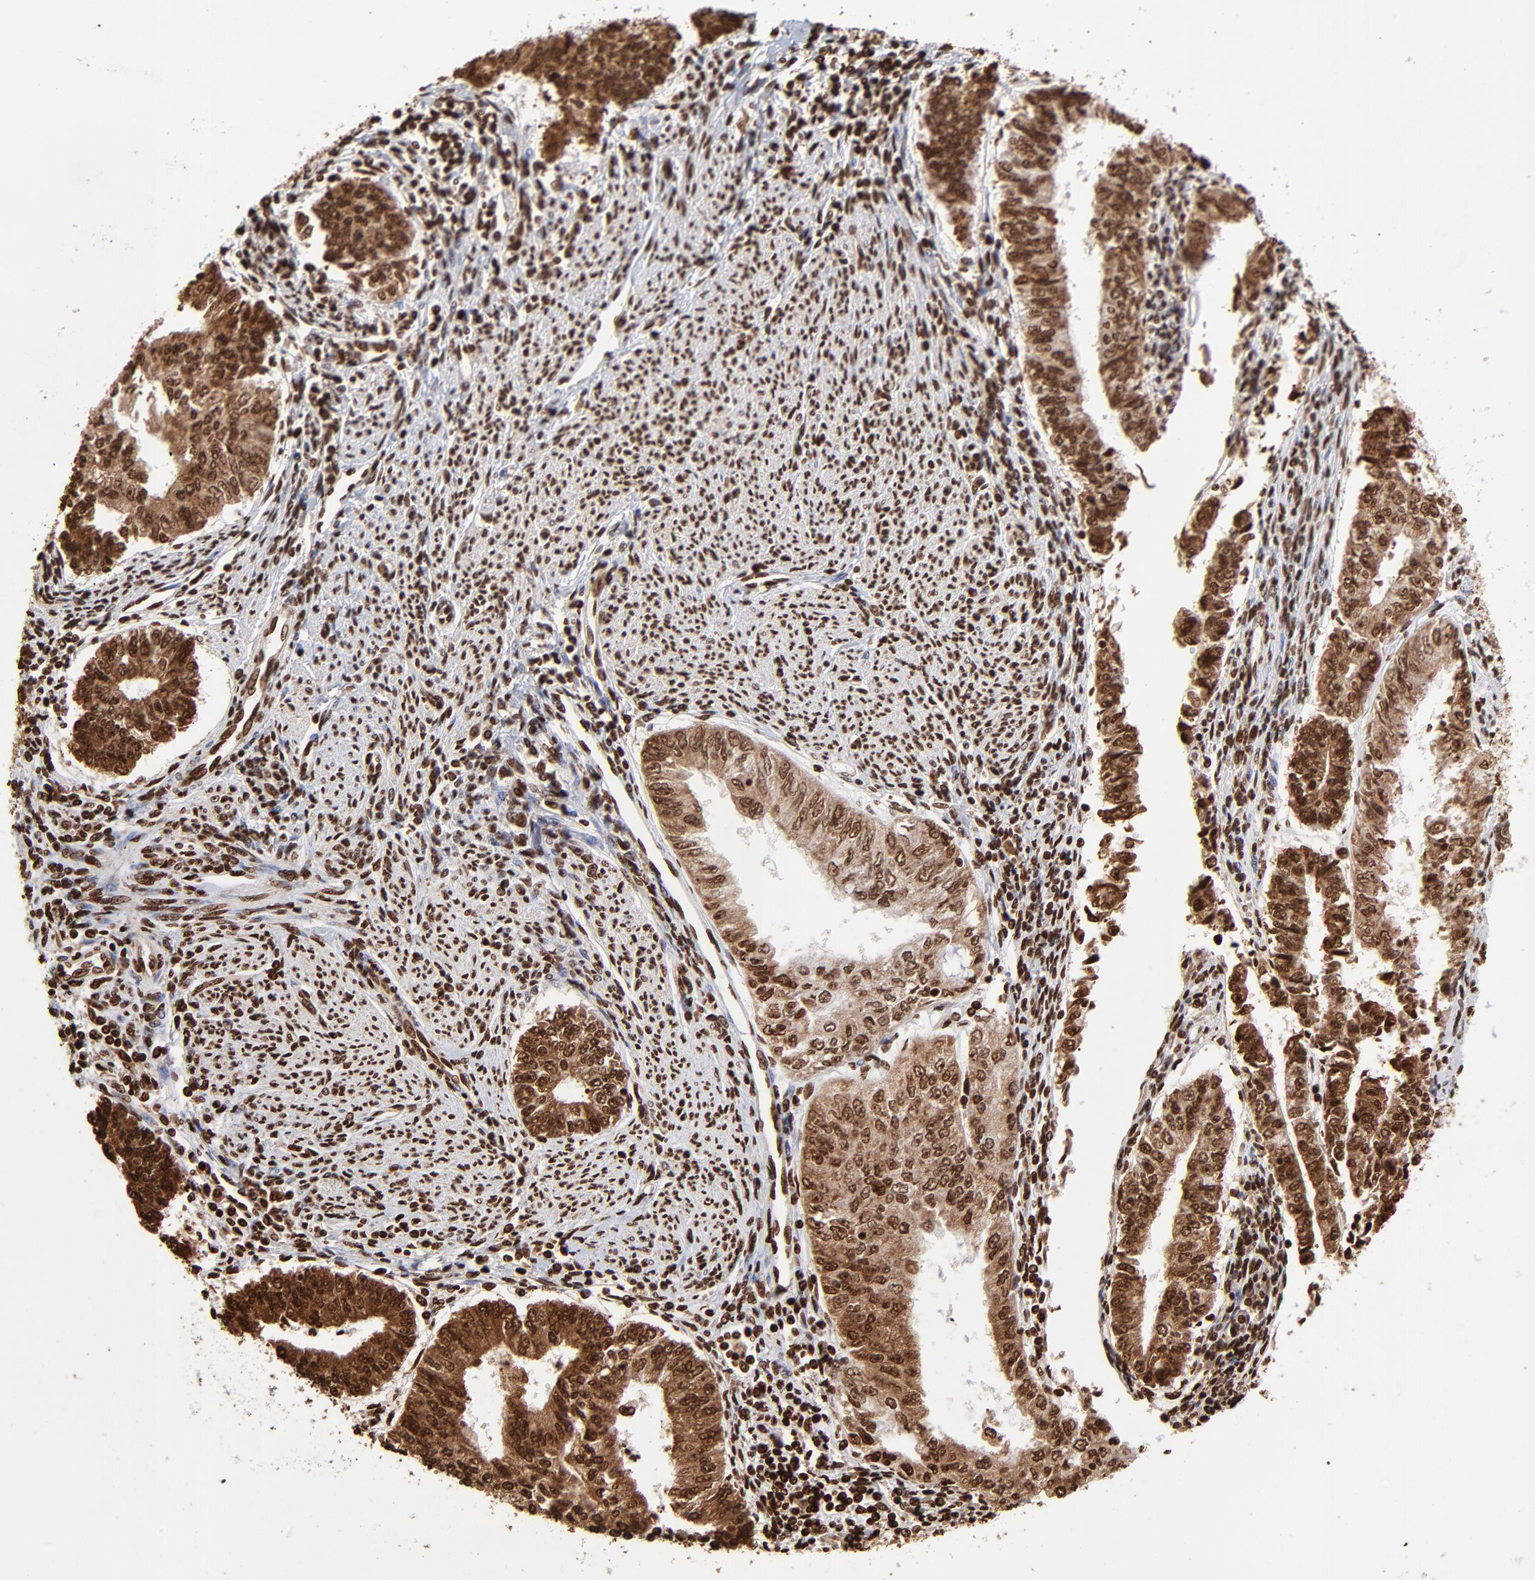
{"staining": {"intensity": "strong", "quantity": ">75%", "location": "cytoplasmic/membranous,nuclear"}, "tissue": "endometrial cancer", "cell_type": "Tumor cells", "image_type": "cancer", "snomed": [{"axis": "morphology", "description": "Adenocarcinoma, NOS"}, {"axis": "topography", "description": "Endometrium"}], "caption": "Approximately >75% of tumor cells in endometrial cancer (adenocarcinoma) display strong cytoplasmic/membranous and nuclear protein positivity as visualized by brown immunohistochemical staining.", "gene": "ZNF544", "patient": {"sex": "female", "age": 66}}